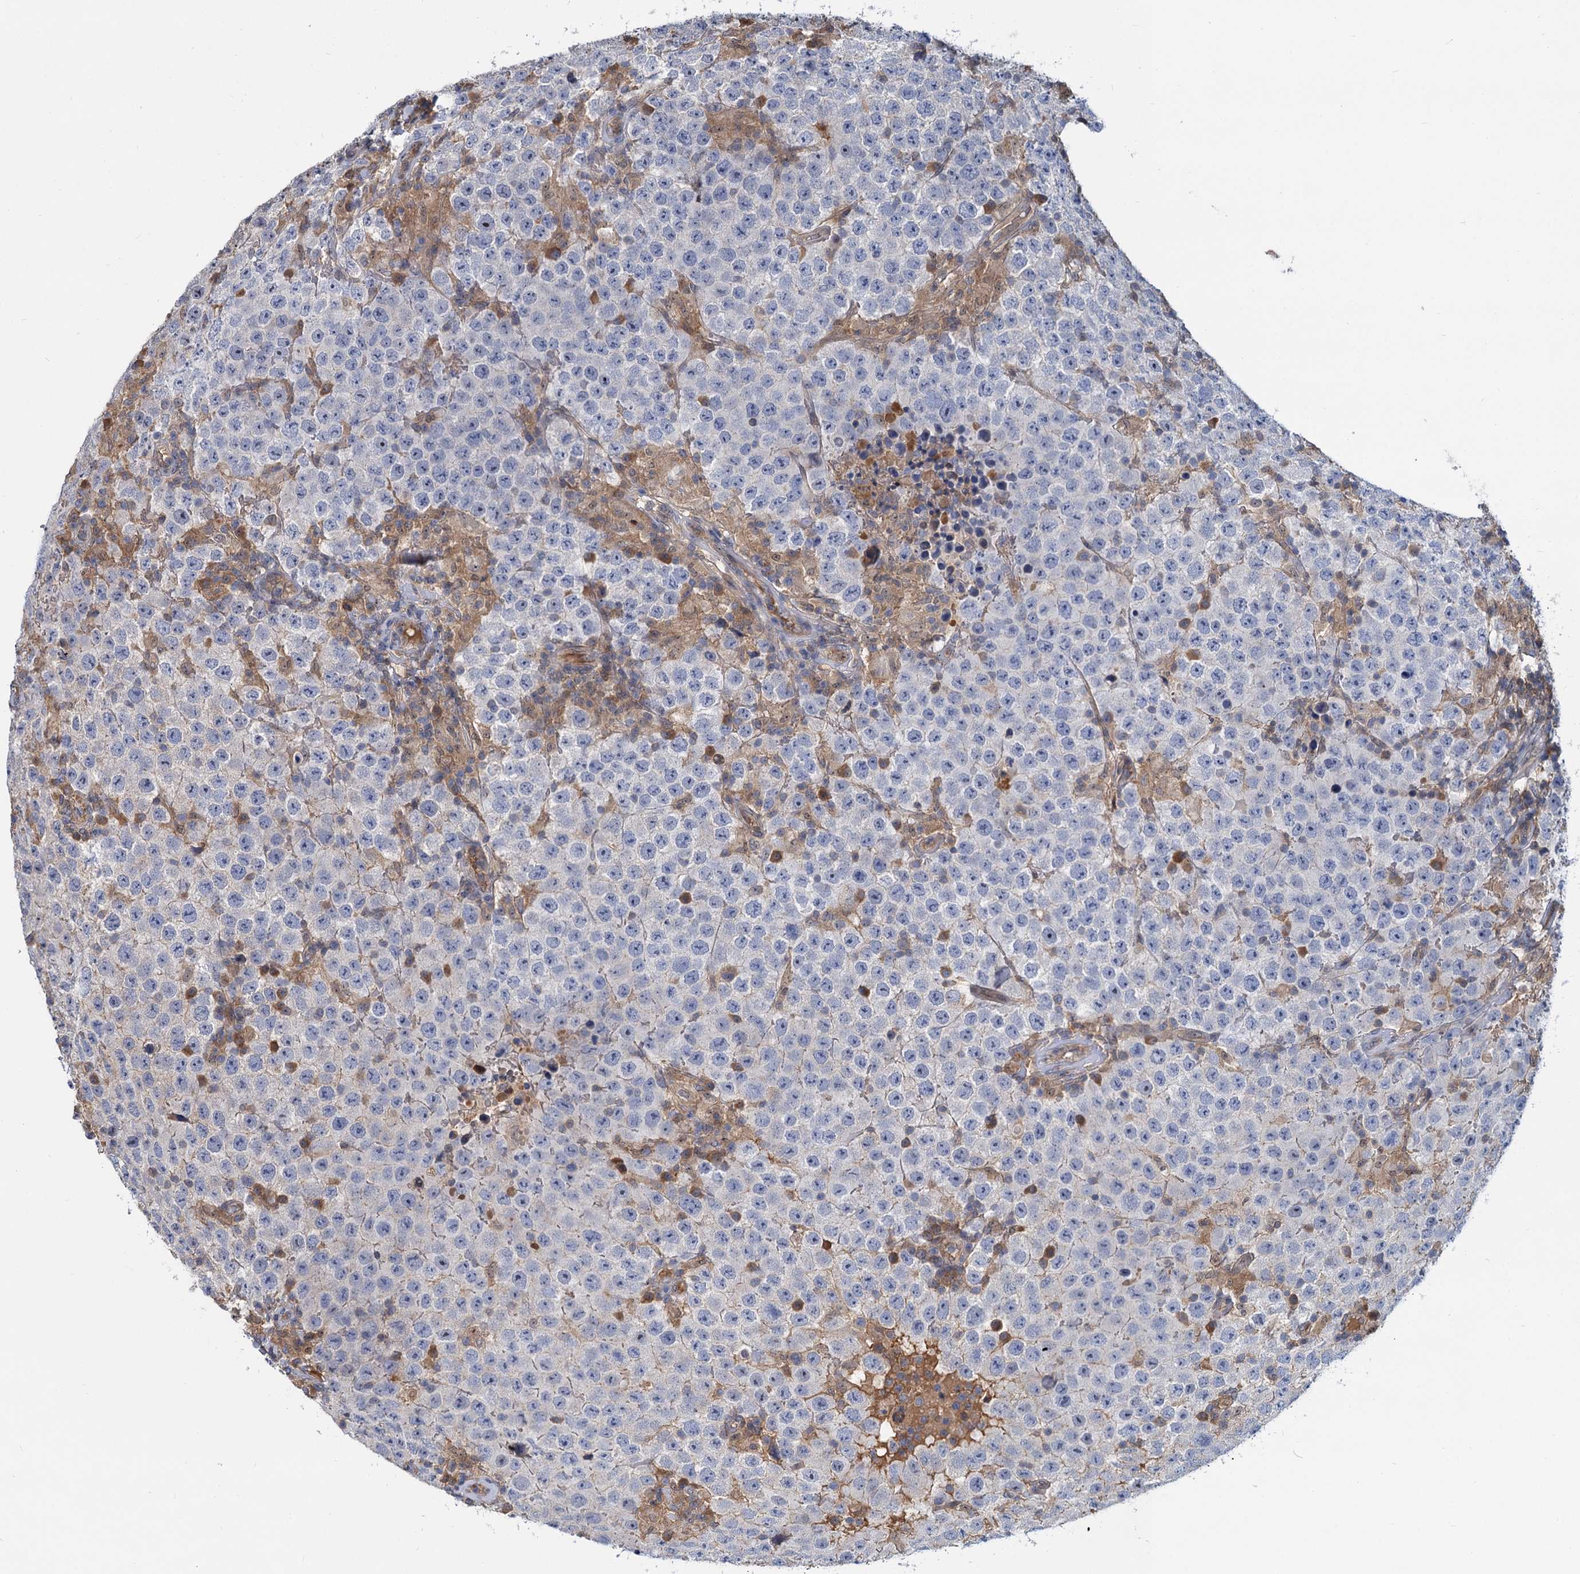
{"staining": {"intensity": "negative", "quantity": "none", "location": "none"}, "tissue": "testis cancer", "cell_type": "Tumor cells", "image_type": "cancer", "snomed": [{"axis": "morphology", "description": "Normal tissue, NOS"}, {"axis": "morphology", "description": "Urothelial carcinoma, High grade"}, {"axis": "morphology", "description": "Seminoma, NOS"}, {"axis": "morphology", "description": "Carcinoma, Embryonal, NOS"}, {"axis": "topography", "description": "Urinary bladder"}, {"axis": "topography", "description": "Testis"}], "caption": "An image of testis cancer stained for a protein exhibits no brown staining in tumor cells. (Stains: DAB (3,3'-diaminobenzidine) IHC with hematoxylin counter stain, Microscopy: brightfield microscopy at high magnification).", "gene": "SNX15", "patient": {"sex": "male", "age": 41}}